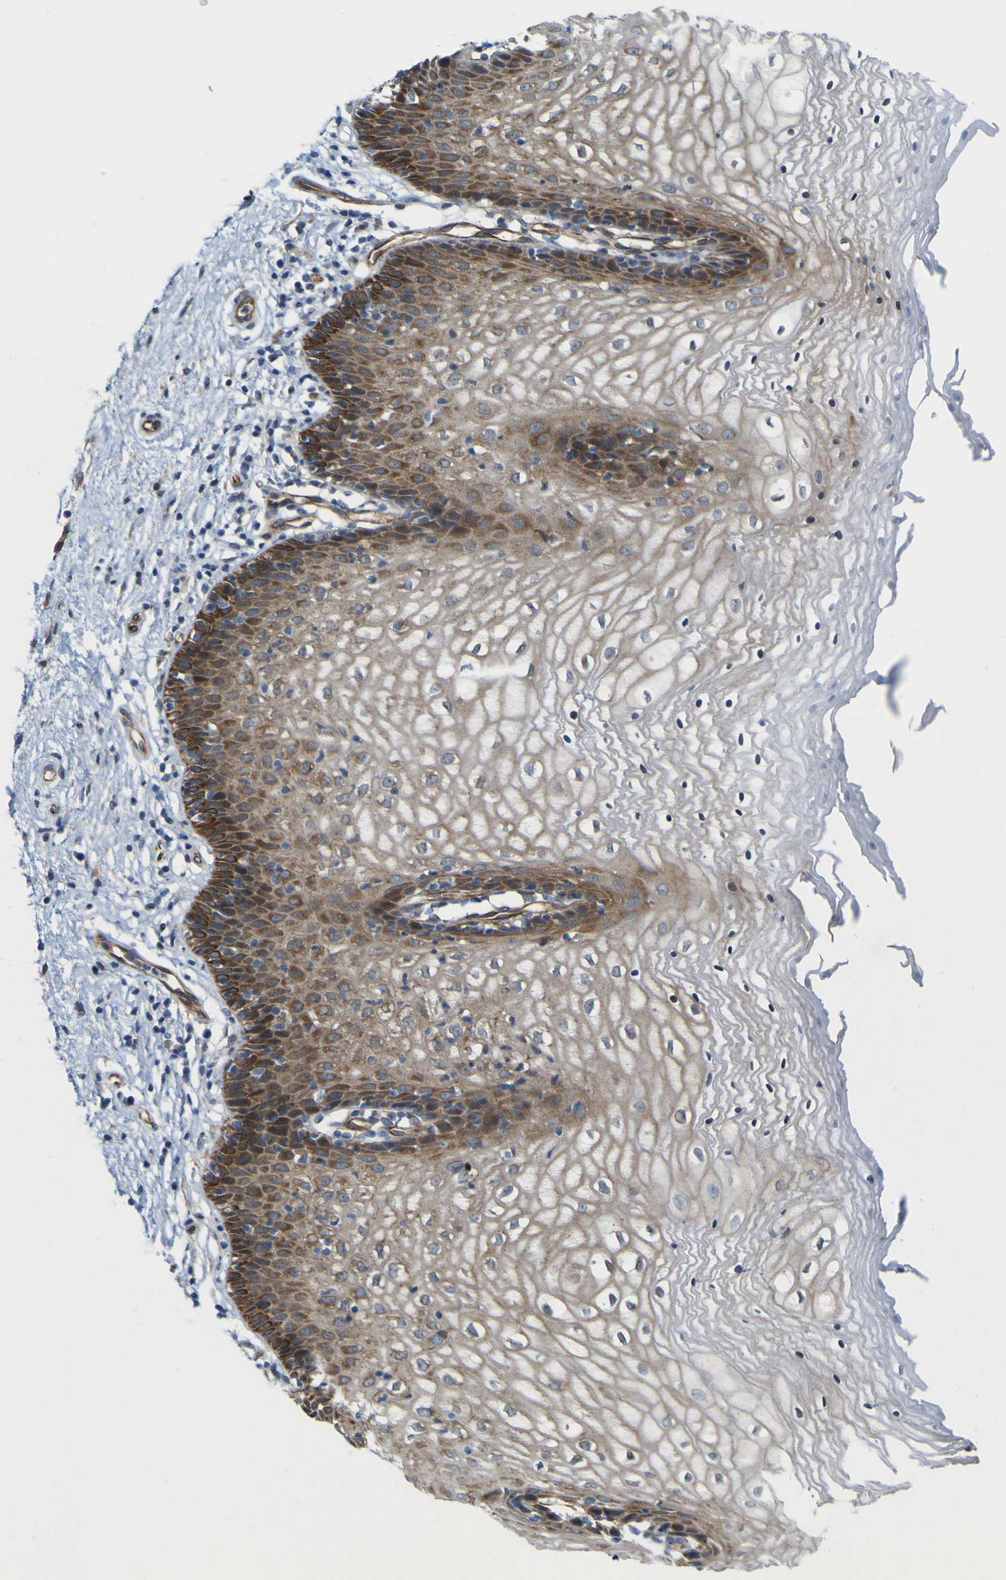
{"staining": {"intensity": "moderate", "quantity": ">75%", "location": "cytoplasmic/membranous"}, "tissue": "vagina", "cell_type": "Squamous epithelial cells", "image_type": "normal", "snomed": [{"axis": "morphology", "description": "Normal tissue, NOS"}, {"axis": "topography", "description": "Vagina"}], "caption": "Squamous epithelial cells exhibit medium levels of moderate cytoplasmic/membranous positivity in approximately >75% of cells in normal vagina.", "gene": "JPH1", "patient": {"sex": "female", "age": 34}}